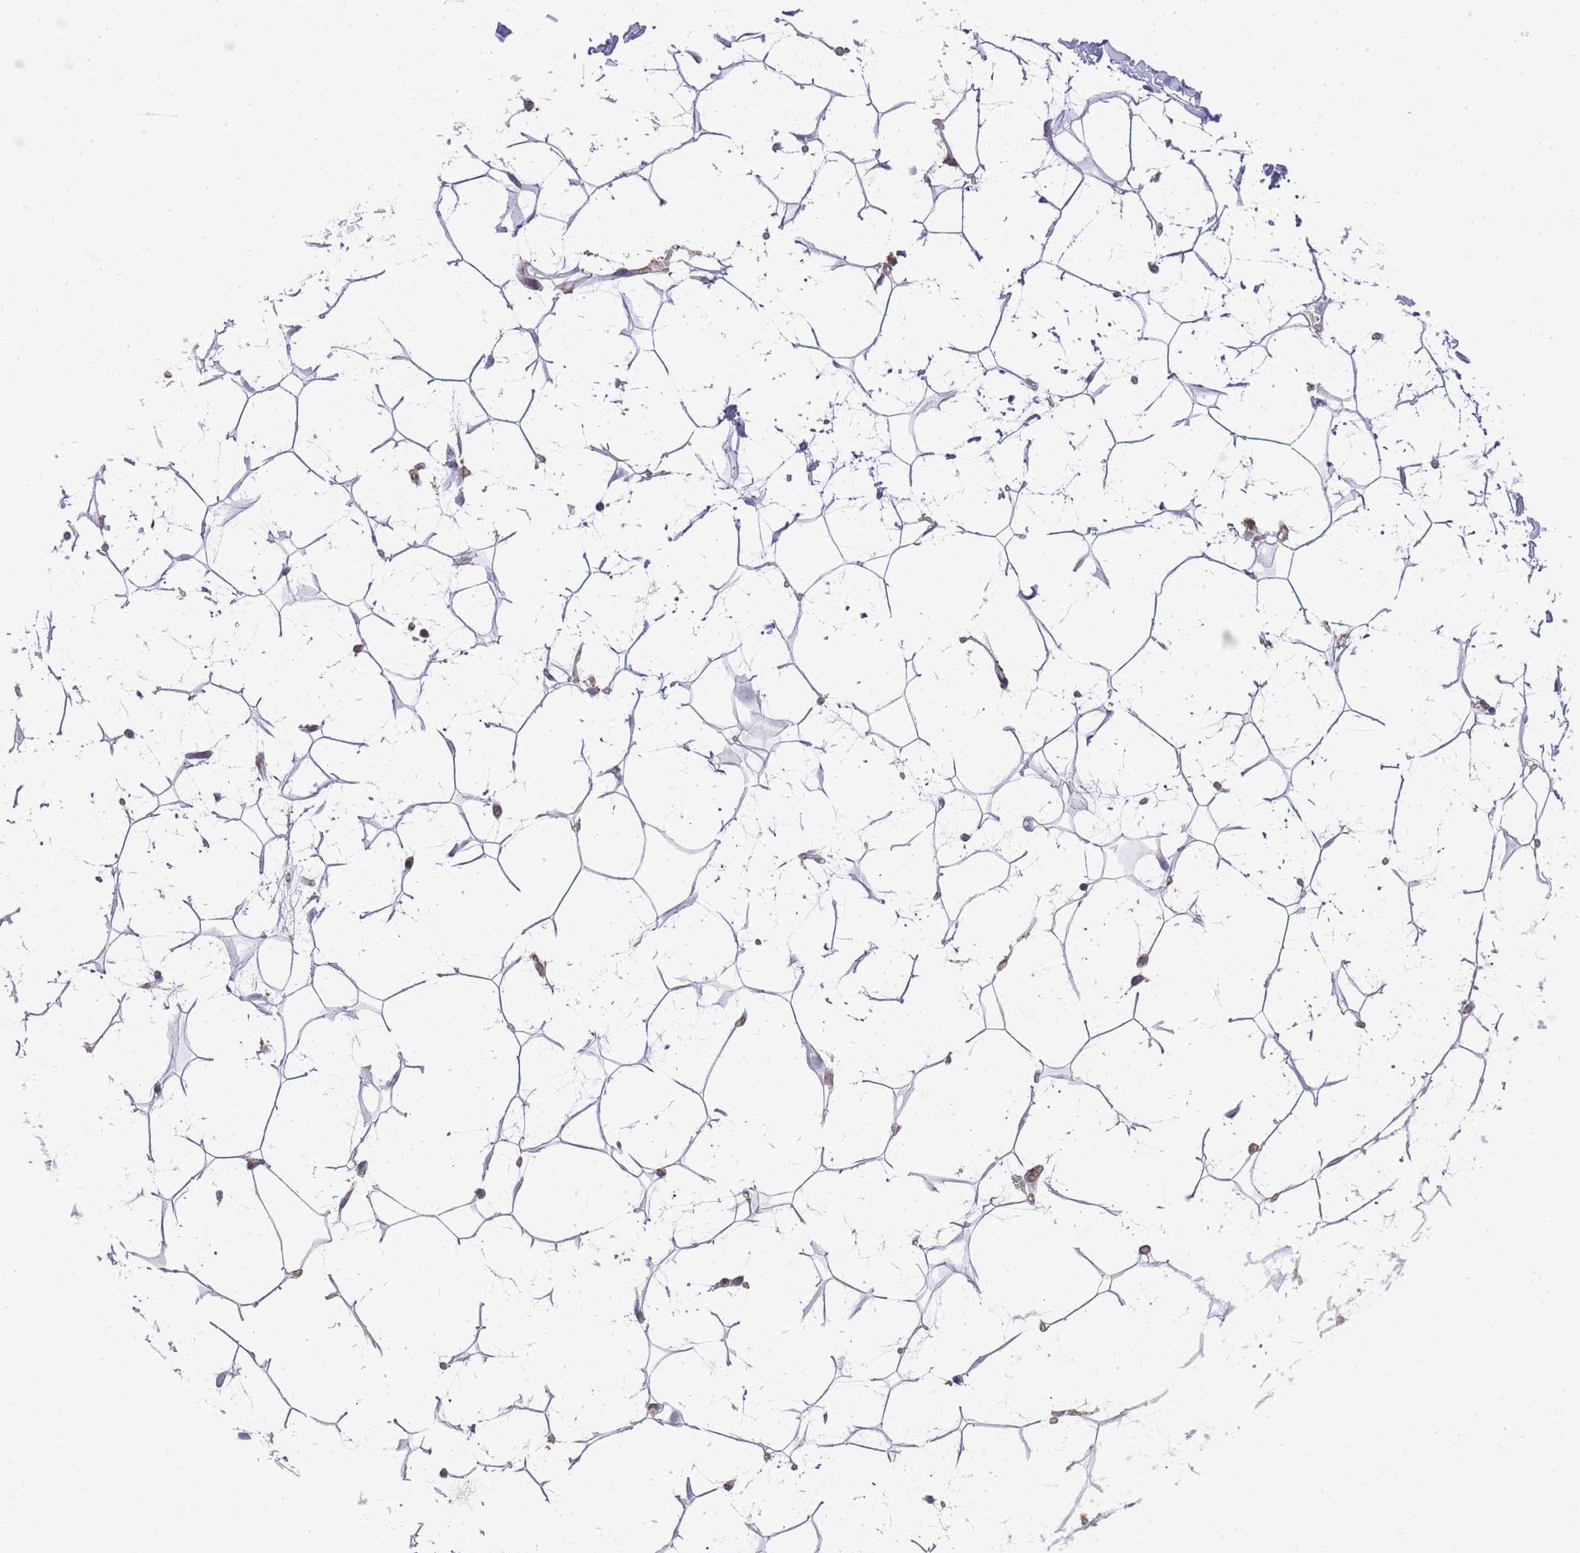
{"staining": {"intensity": "weak", "quantity": "<25%", "location": "cytoplasmic/membranous"}, "tissue": "adipose tissue", "cell_type": "Adipocytes", "image_type": "normal", "snomed": [{"axis": "morphology", "description": "Normal tissue, NOS"}, {"axis": "topography", "description": "Breast"}], "caption": "Immunohistochemistry image of normal human adipose tissue stained for a protein (brown), which displays no staining in adipocytes. (Brightfield microscopy of DAB (3,3'-diaminobenzidine) immunohistochemistry (IHC) at high magnification).", "gene": "MSN", "patient": {"sex": "female", "age": 26}}